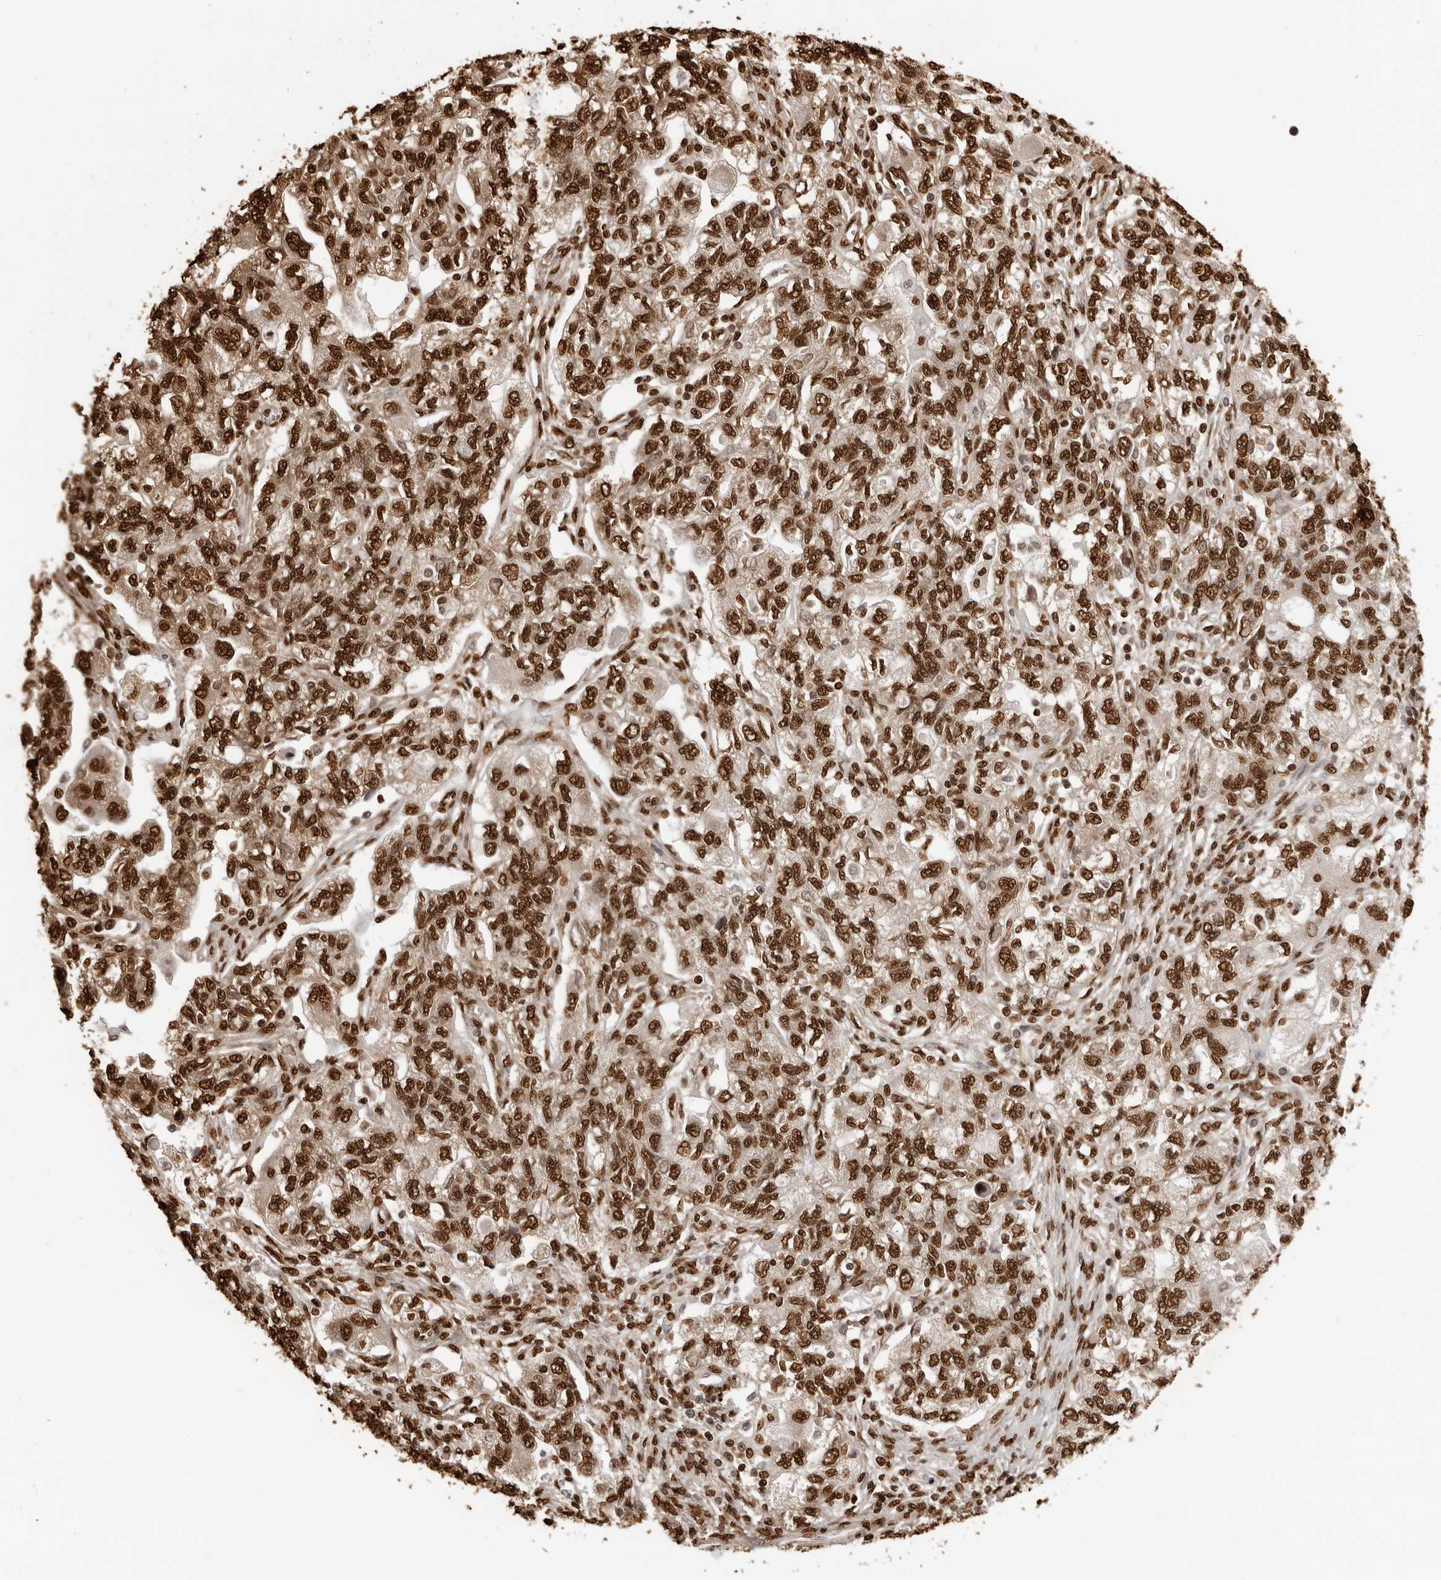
{"staining": {"intensity": "strong", "quantity": ">75%", "location": "nuclear"}, "tissue": "ovarian cancer", "cell_type": "Tumor cells", "image_type": "cancer", "snomed": [{"axis": "morphology", "description": "Carcinoma, NOS"}, {"axis": "morphology", "description": "Cystadenocarcinoma, serous, NOS"}, {"axis": "topography", "description": "Ovary"}], "caption": "Serous cystadenocarcinoma (ovarian) stained for a protein (brown) exhibits strong nuclear positive staining in about >75% of tumor cells.", "gene": "ZFP91", "patient": {"sex": "female", "age": 69}}